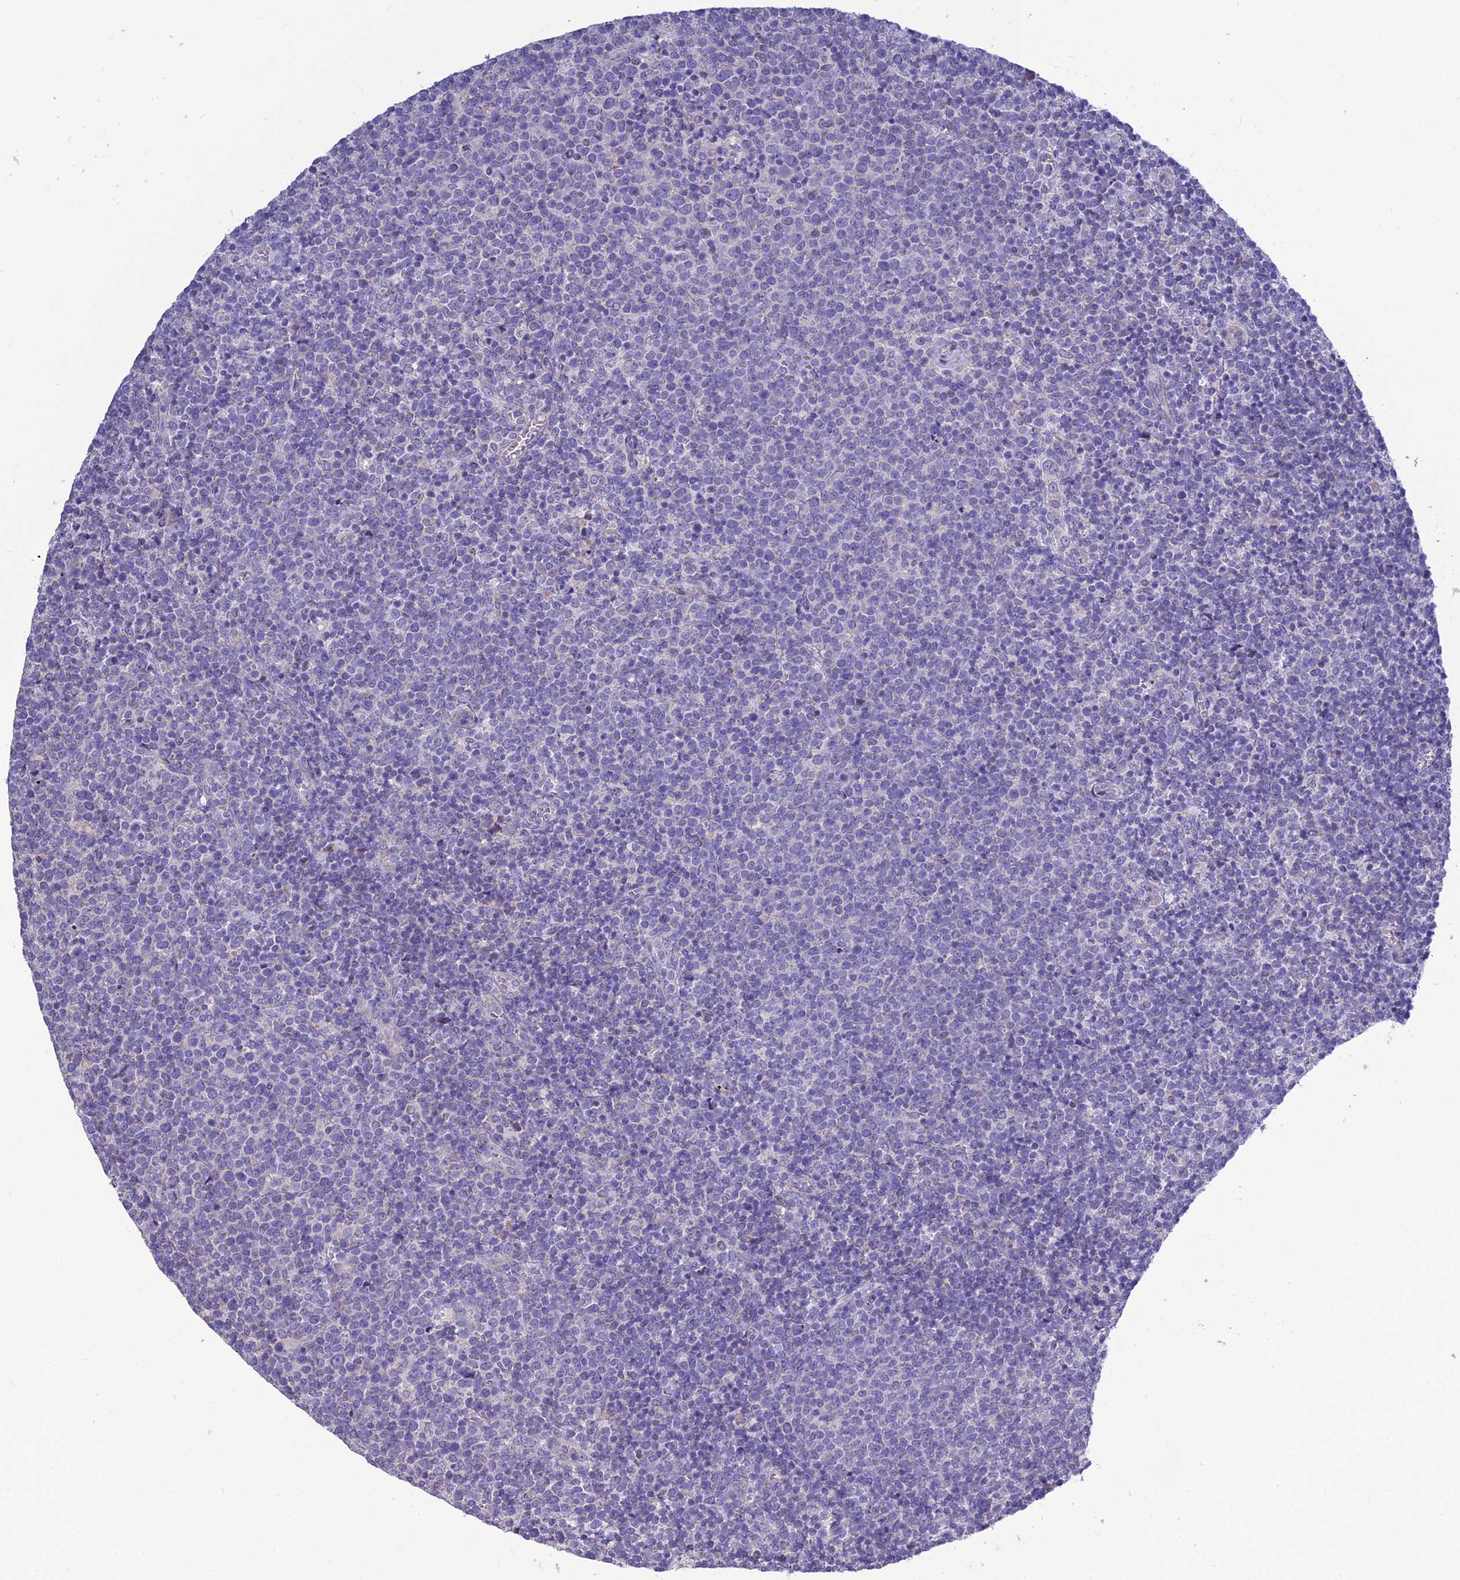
{"staining": {"intensity": "negative", "quantity": "none", "location": "none"}, "tissue": "lymphoma", "cell_type": "Tumor cells", "image_type": "cancer", "snomed": [{"axis": "morphology", "description": "Malignant lymphoma, non-Hodgkin's type, High grade"}, {"axis": "topography", "description": "Lymph node"}], "caption": "A high-resolution histopathology image shows immunohistochemistry (IHC) staining of lymphoma, which shows no significant expression in tumor cells. (IHC, brightfield microscopy, high magnification).", "gene": "BHMT2", "patient": {"sex": "male", "age": 61}}